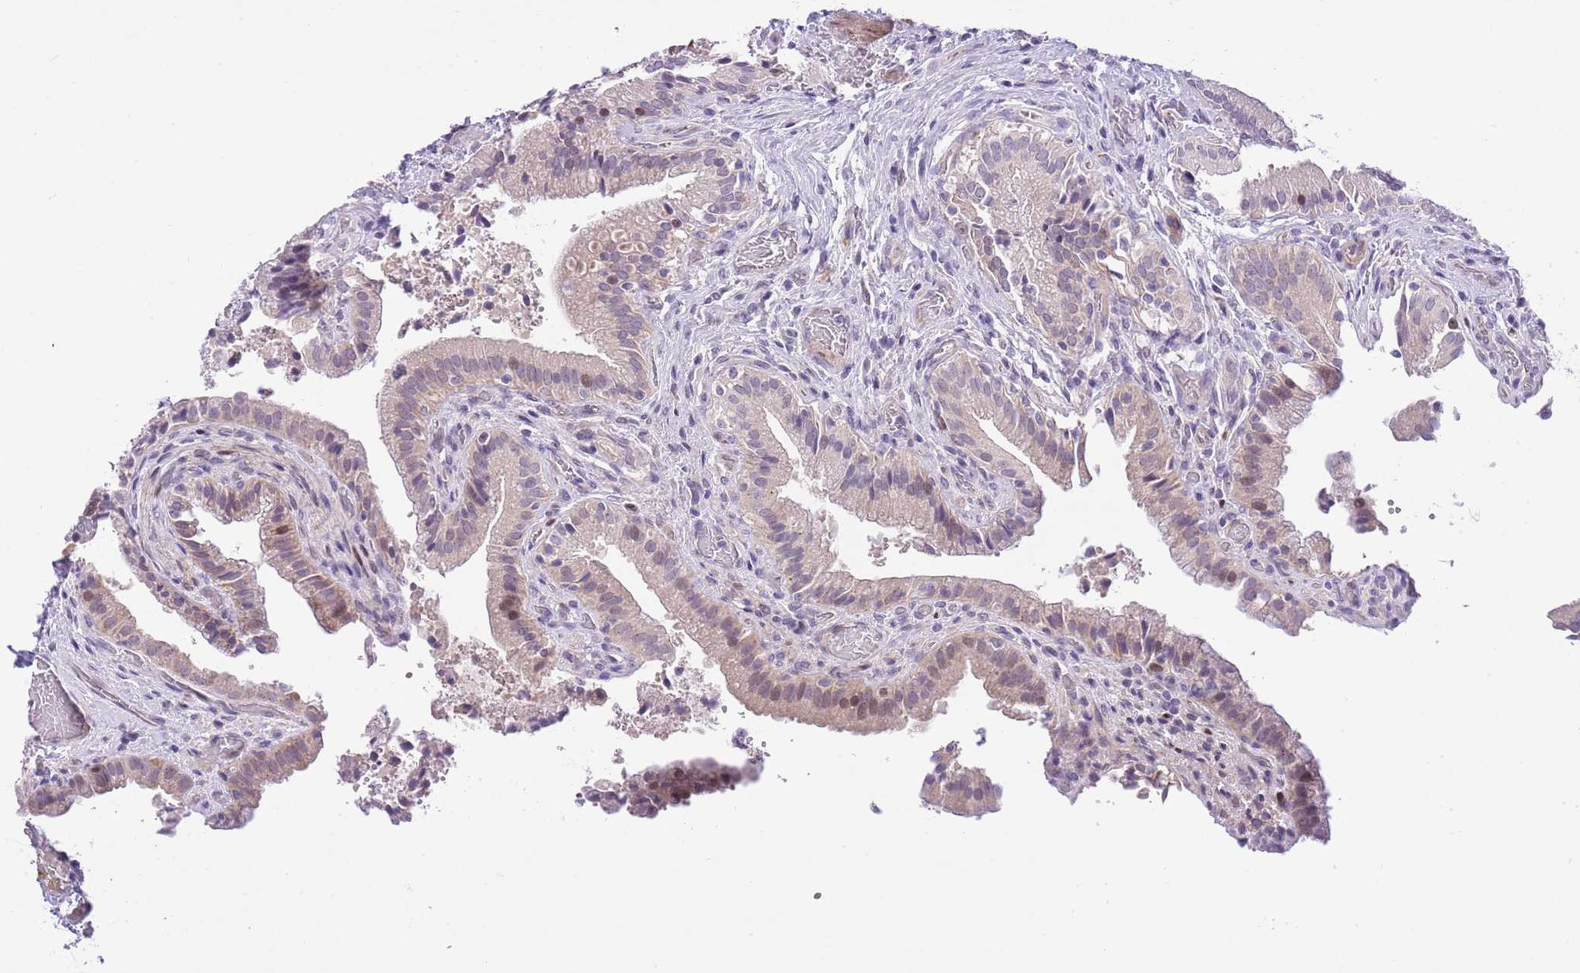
{"staining": {"intensity": "weak", "quantity": ">75%", "location": "cytoplasmic/membranous"}, "tissue": "gallbladder", "cell_type": "Glandular cells", "image_type": "normal", "snomed": [{"axis": "morphology", "description": "Normal tissue, NOS"}, {"axis": "topography", "description": "Gallbladder"}], "caption": "IHC histopathology image of normal gallbladder: human gallbladder stained using immunohistochemistry (IHC) demonstrates low levels of weak protein expression localized specifically in the cytoplasmic/membranous of glandular cells, appearing as a cytoplasmic/membranous brown color.", "gene": "FBRSL1", "patient": {"sex": "male", "age": 24}}